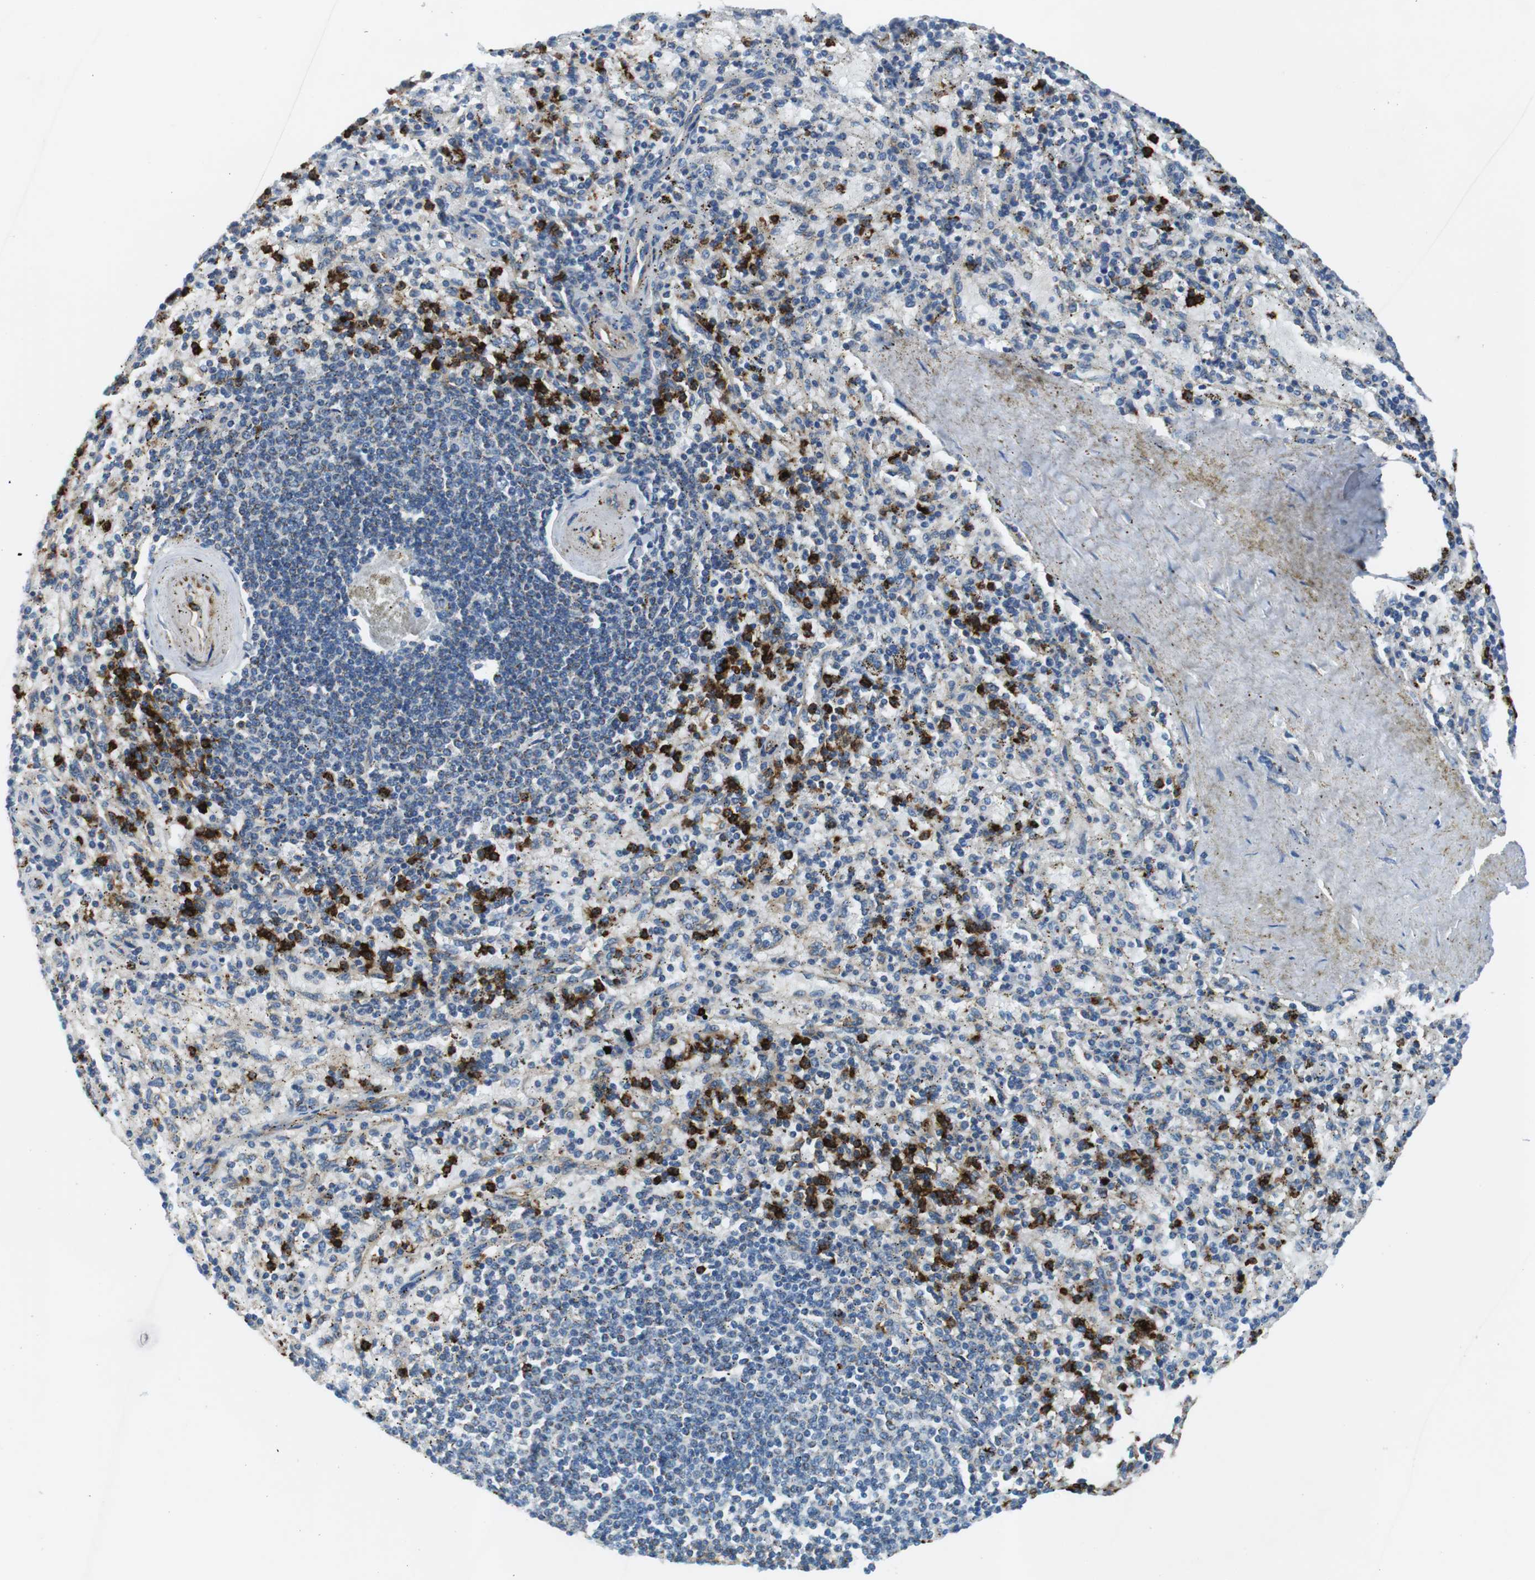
{"staining": {"intensity": "strong", "quantity": "<25%", "location": "cytoplasmic/membranous"}, "tissue": "spleen", "cell_type": "Cells in red pulp", "image_type": "normal", "snomed": [{"axis": "morphology", "description": "Normal tissue, NOS"}, {"axis": "topography", "description": "Spleen"}], "caption": "Human spleen stained for a protein (brown) exhibits strong cytoplasmic/membranous positive positivity in about <25% of cells in red pulp.", "gene": "EMP2", "patient": {"sex": "female", "age": 43}}